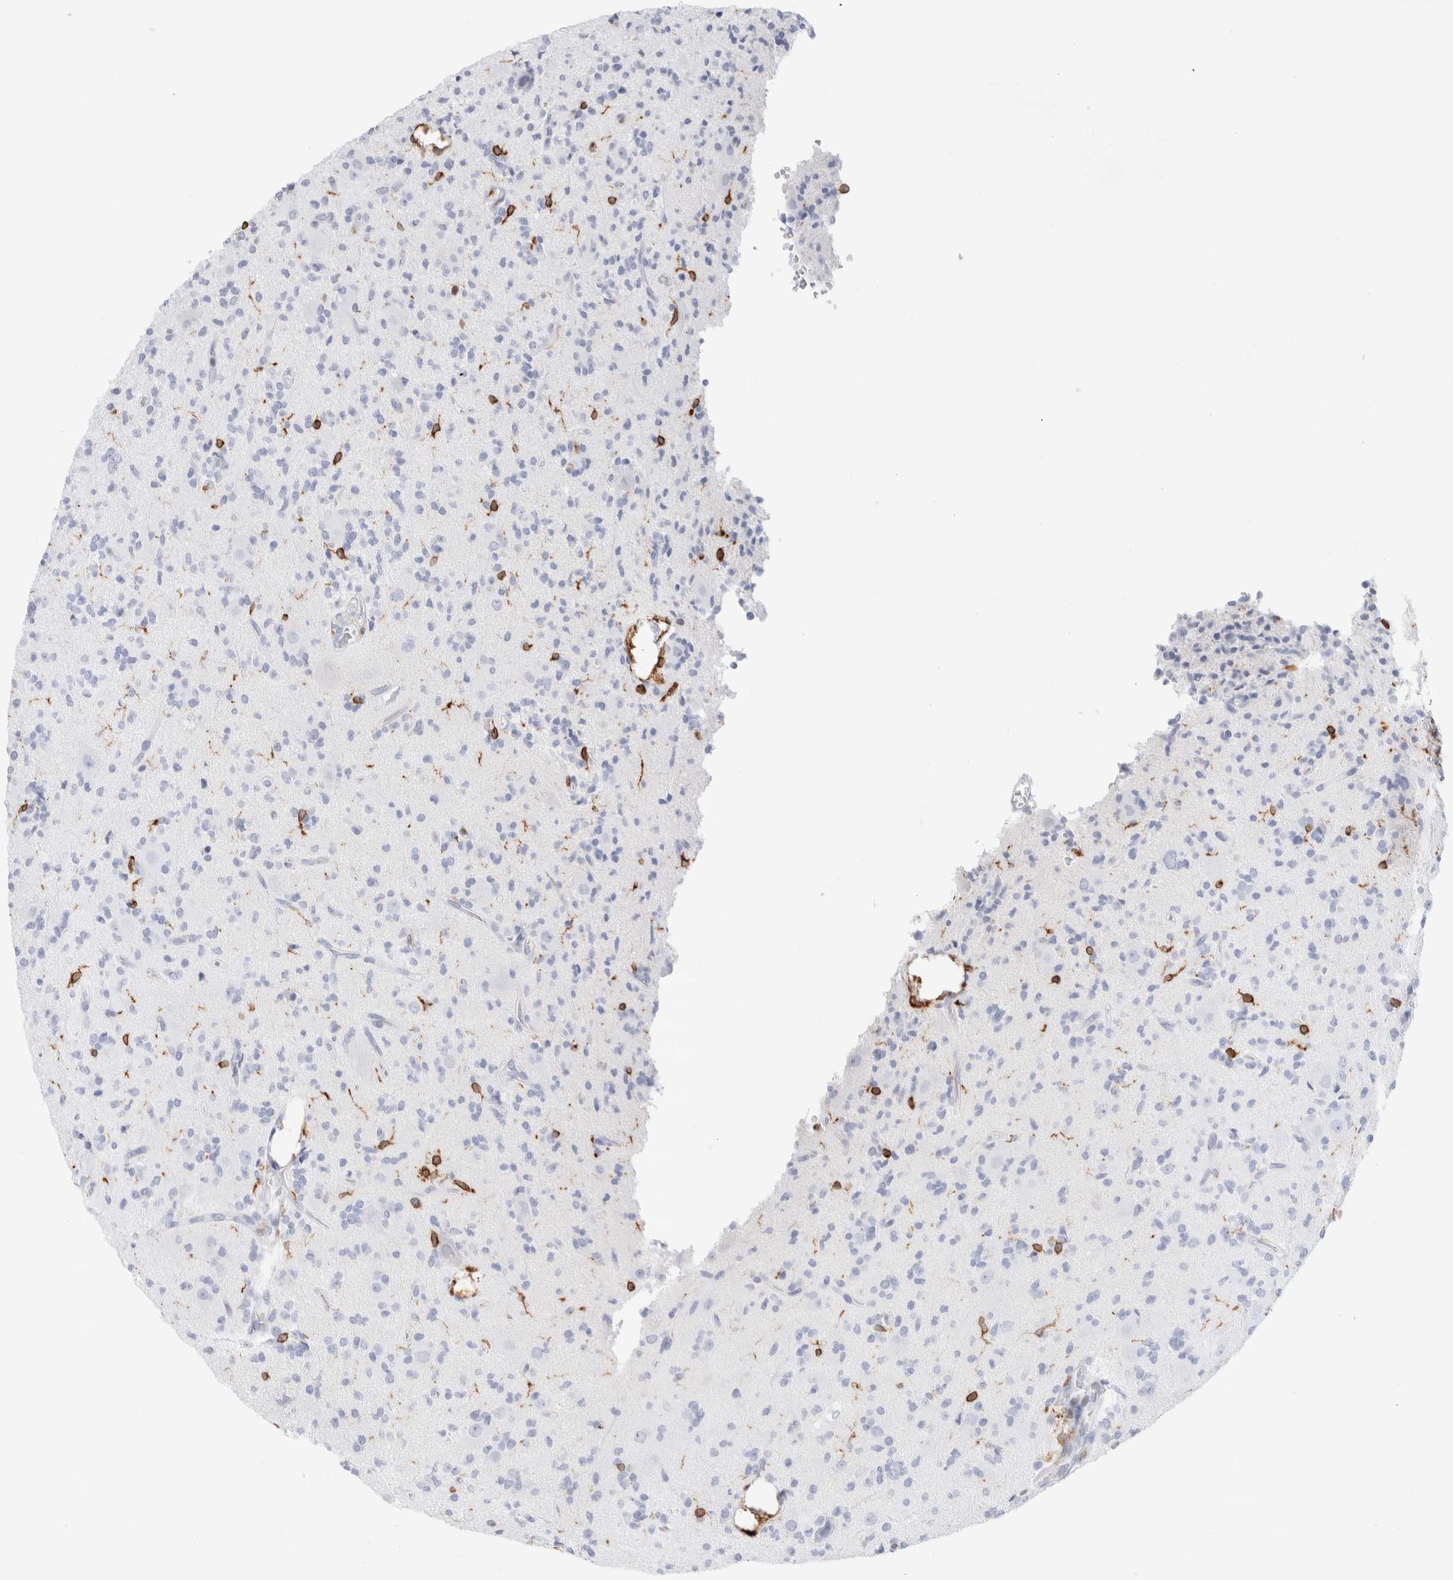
{"staining": {"intensity": "negative", "quantity": "none", "location": "none"}, "tissue": "glioma", "cell_type": "Tumor cells", "image_type": "cancer", "snomed": [{"axis": "morphology", "description": "Glioma, malignant, High grade"}, {"axis": "topography", "description": "Brain"}], "caption": "Immunohistochemistry (IHC) photomicrograph of glioma stained for a protein (brown), which demonstrates no positivity in tumor cells.", "gene": "ALOX5AP", "patient": {"sex": "male", "age": 34}}